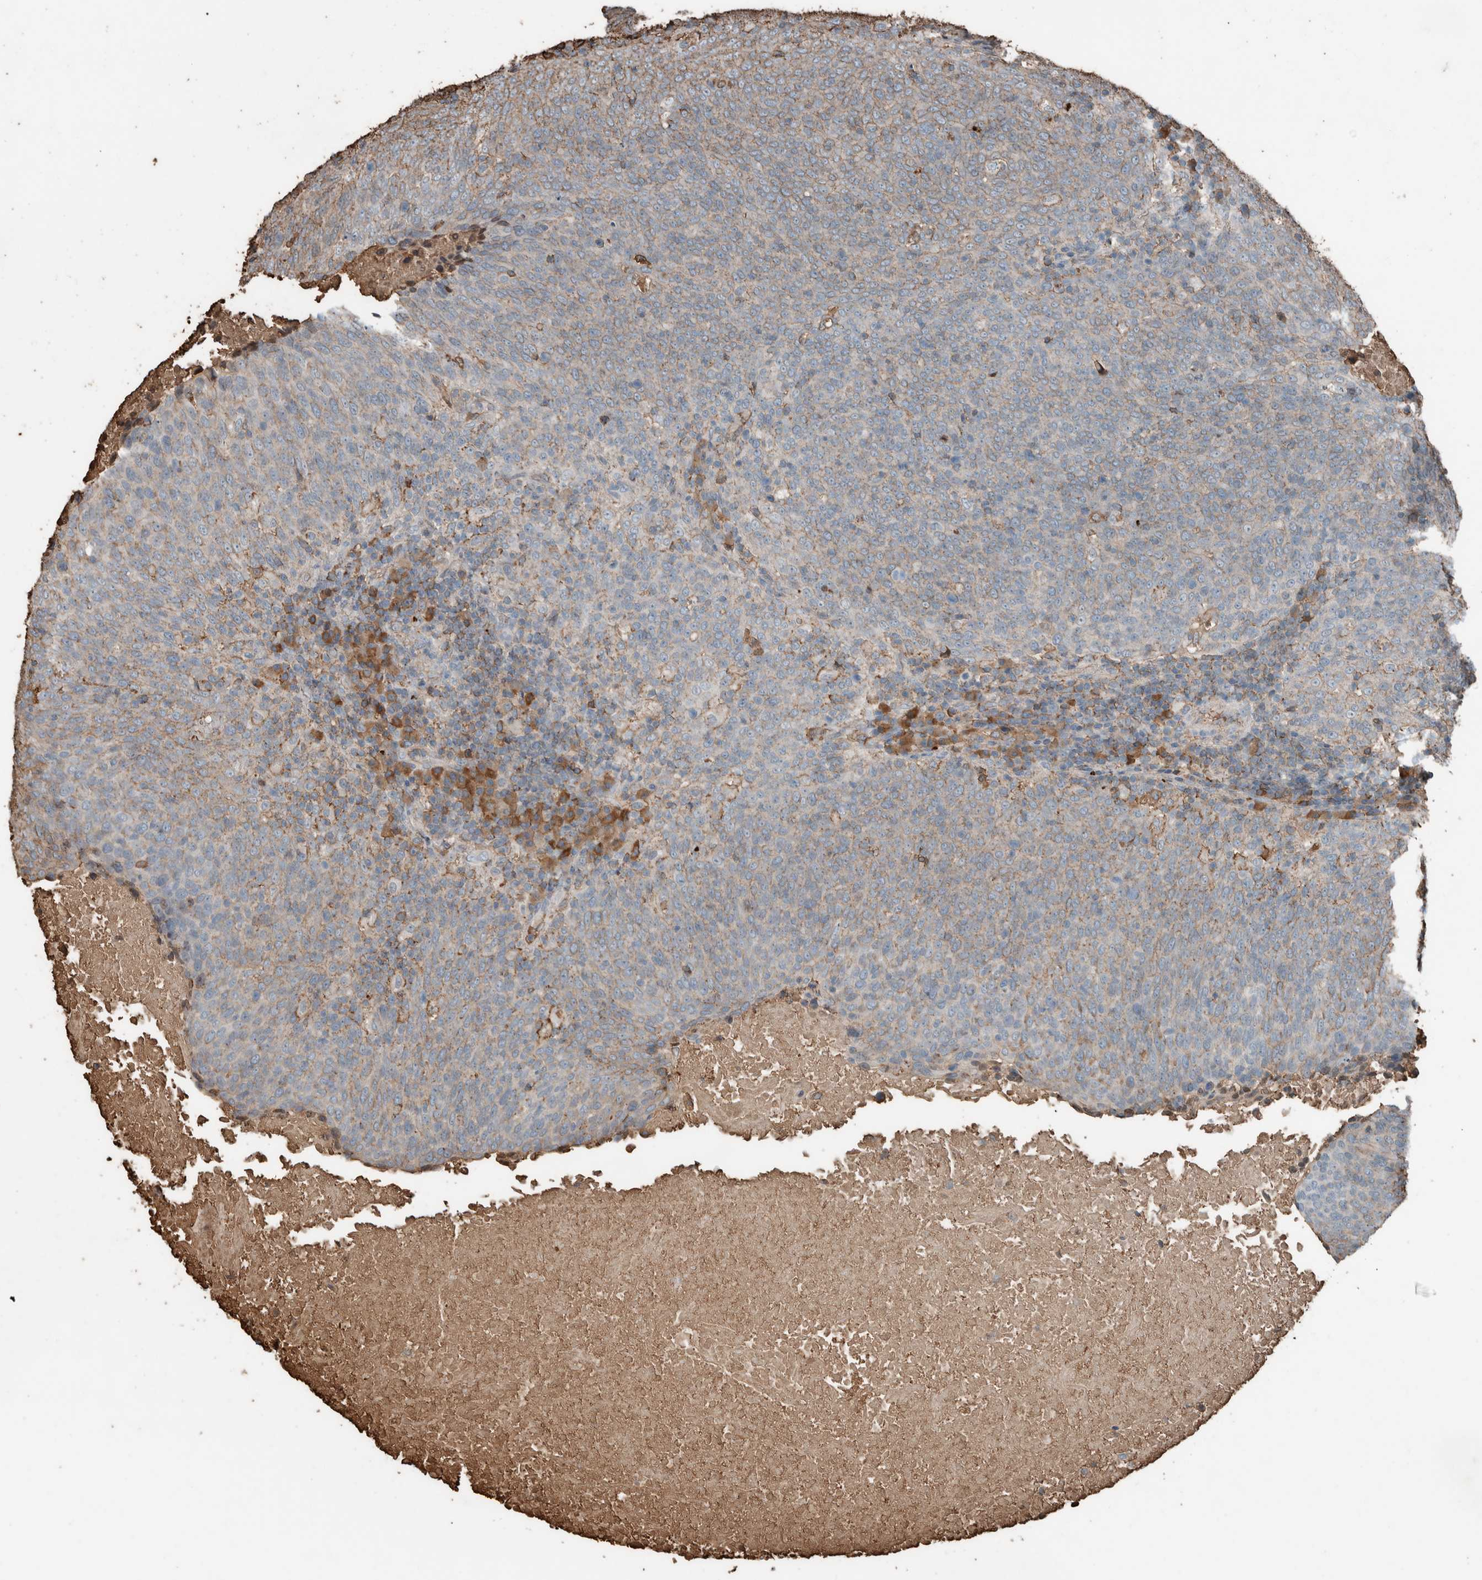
{"staining": {"intensity": "weak", "quantity": "25%-75%", "location": "cytoplasmic/membranous"}, "tissue": "head and neck cancer", "cell_type": "Tumor cells", "image_type": "cancer", "snomed": [{"axis": "morphology", "description": "Squamous cell carcinoma, NOS"}, {"axis": "morphology", "description": "Squamous cell carcinoma, metastatic, NOS"}, {"axis": "topography", "description": "Lymph node"}, {"axis": "topography", "description": "Head-Neck"}], "caption": "There is low levels of weak cytoplasmic/membranous expression in tumor cells of head and neck cancer, as demonstrated by immunohistochemical staining (brown color).", "gene": "USP34", "patient": {"sex": "male", "age": 62}}